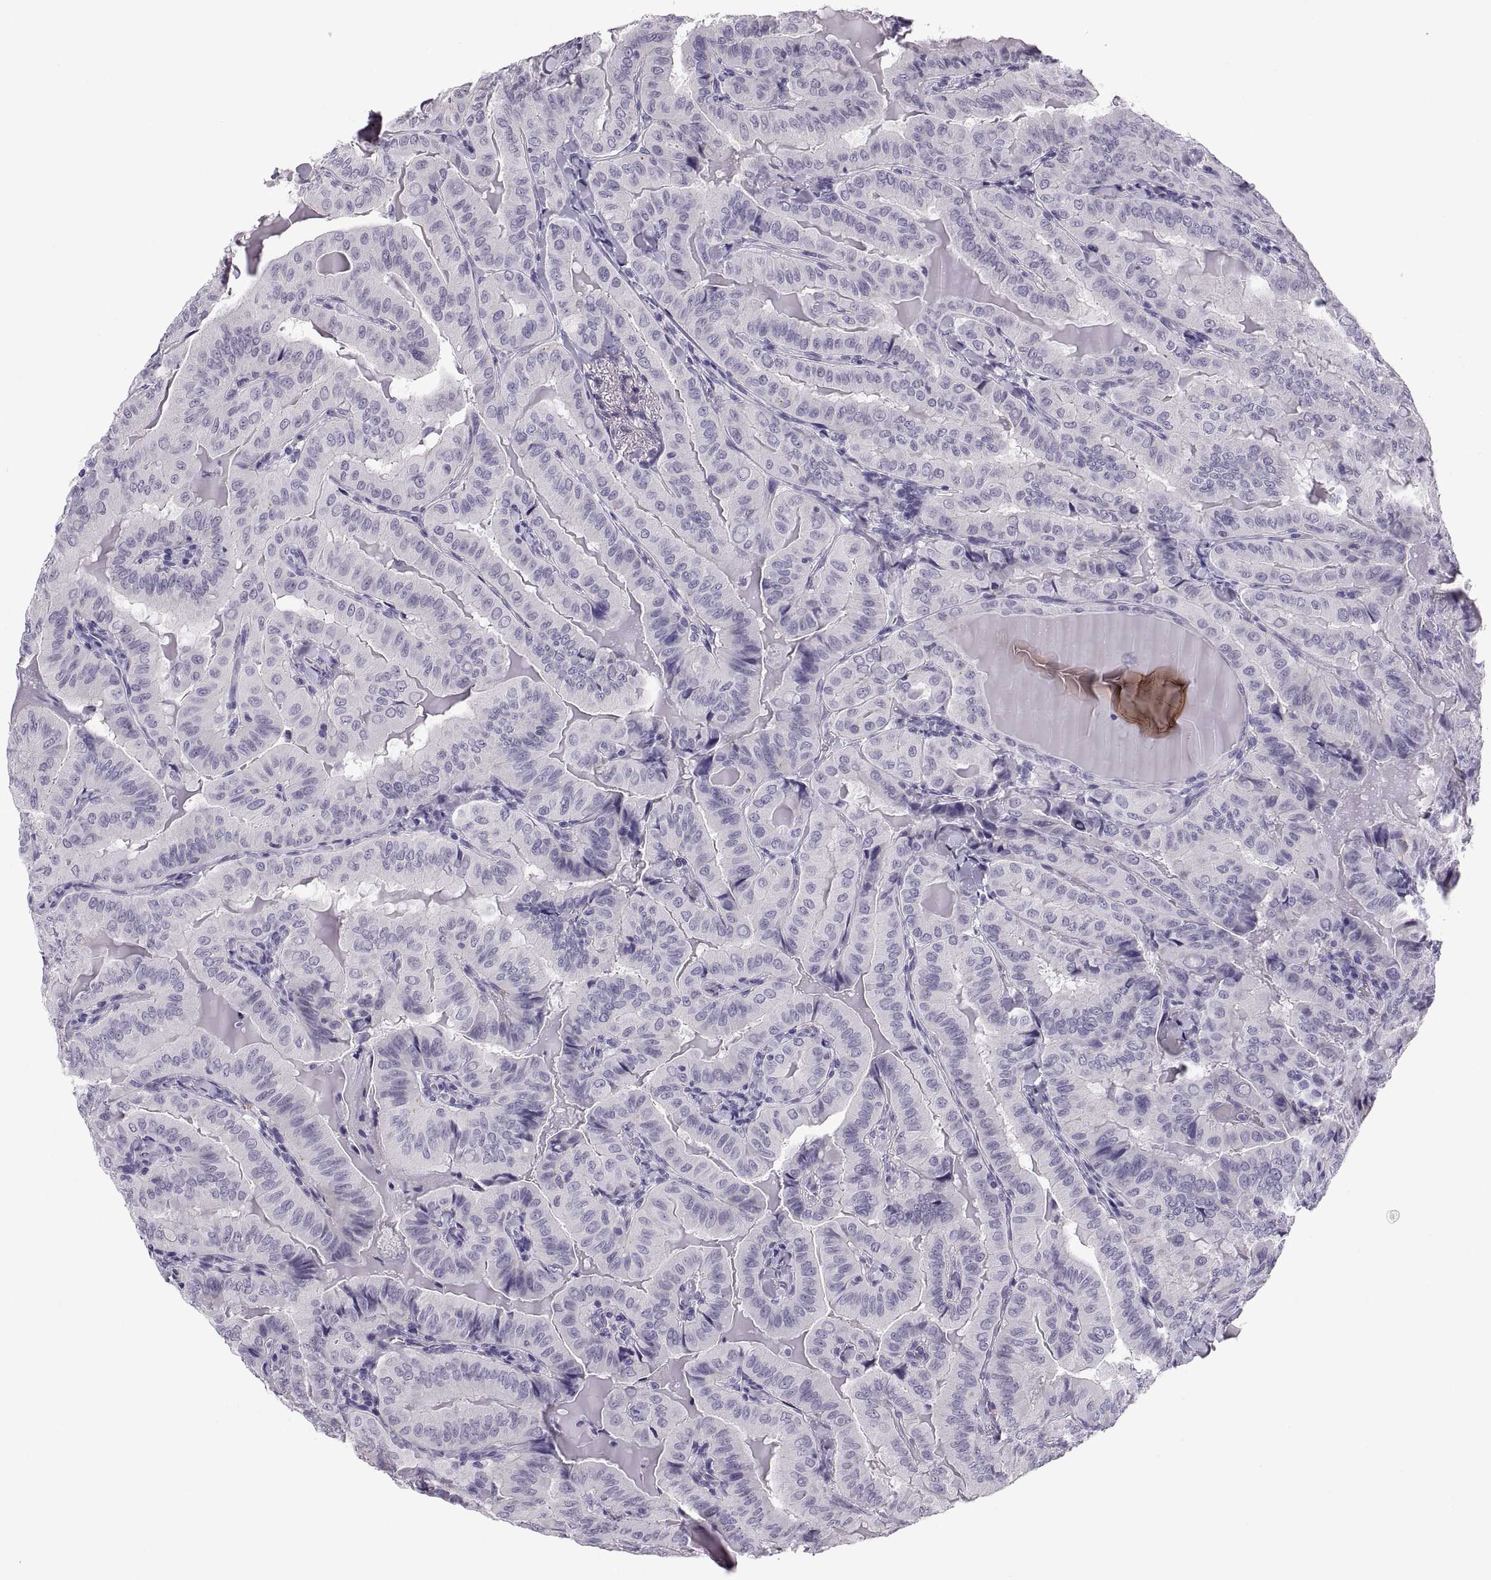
{"staining": {"intensity": "negative", "quantity": "none", "location": "none"}, "tissue": "thyroid cancer", "cell_type": "Tumor cells", "image_type": "cancer", "snomed": [{"axis": "morphology", "description": "Papillary adenocarcinoma, NOS"}, {"axis": "topography", "description": "Thyroid gland"}], "caption": "Tumor cells are negative for brown protein staining in thyroid papillary adenocarcinoma.", "gene": "QRICH2", "patient": {"sex": "female", "age": 68}}